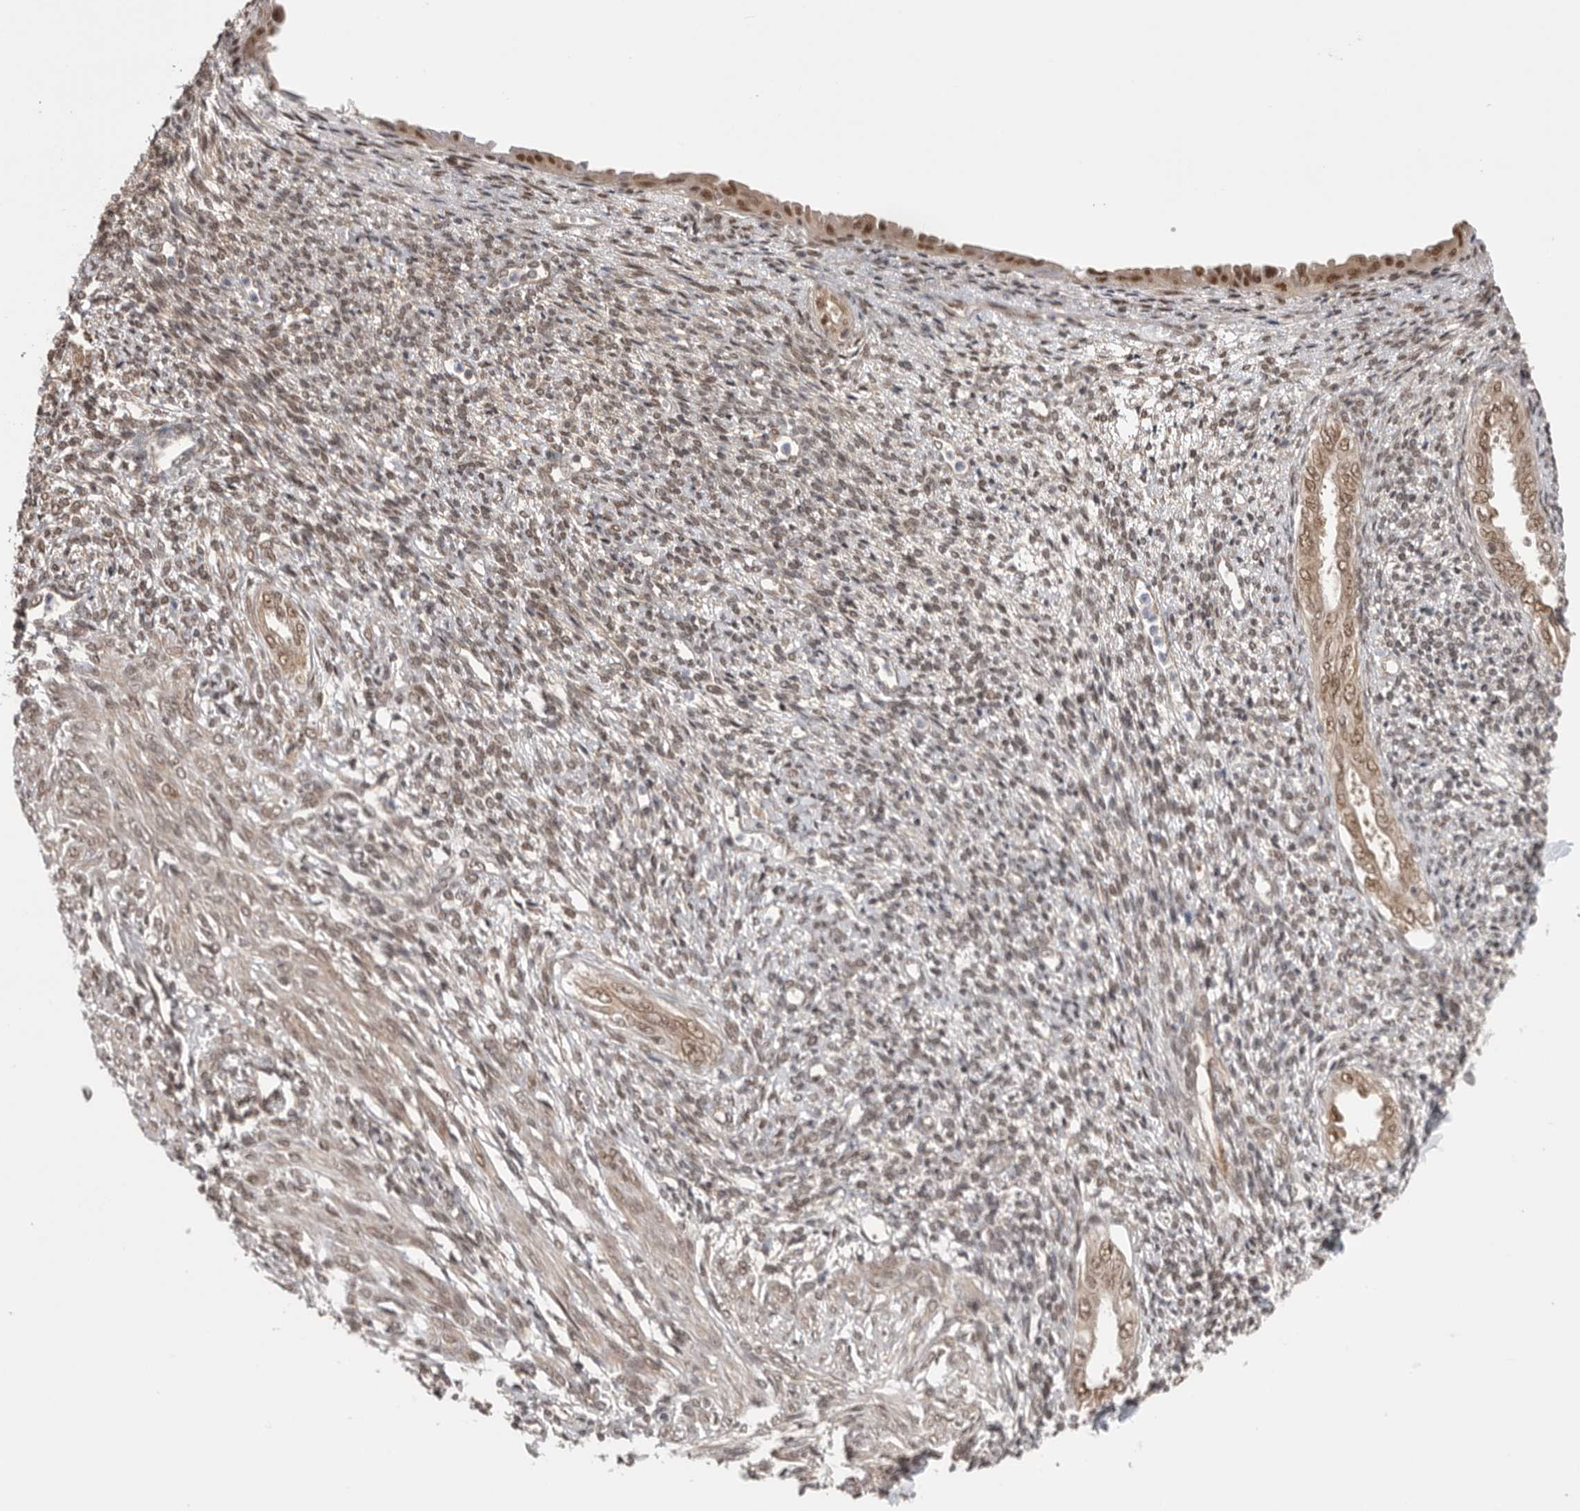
{"staining": {"intensity": "weak", "quantity": "<25%", "location": "cytoplasmic/membranous"}, "tissue": "endometrium", "cell_type": "Cells in endometrial stroma", "image_type": "normal", "snomed": [{"axis": "morphology", "description": "Normal tissue, NOS"}, {"axis": "topography", "description": "Endometrium"}], "caption": "An image of human endometrium is negative for staining in cells in endometrial stroma. (Brightfield microscopy of DAB immunohistochemistry (IHC) at high magnification).", "gene": "VPS50", "patient": {"sex": "female", "age": 66}}